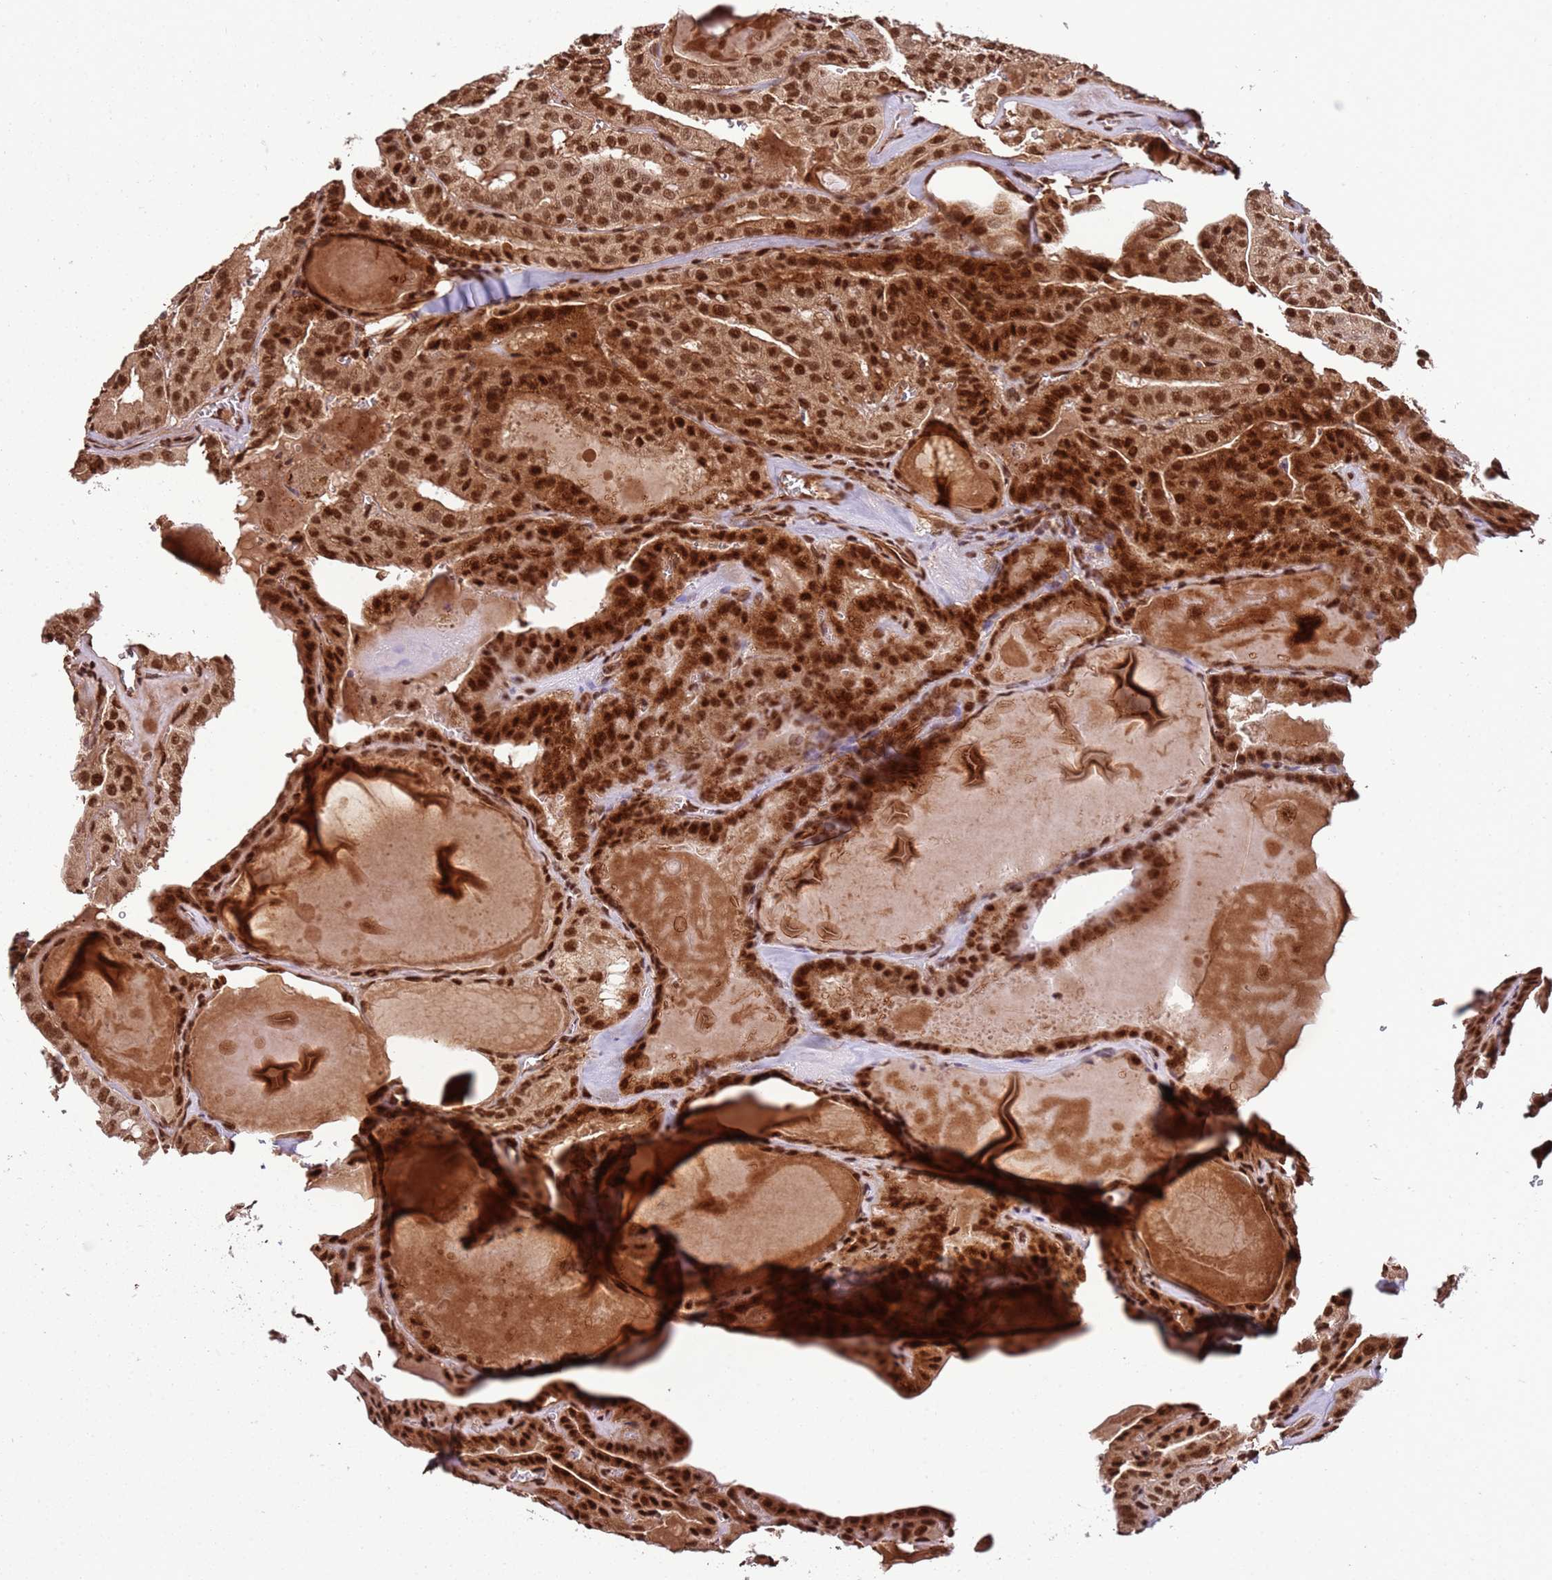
{"staining": {"intensity": "strong", "quantity": ">75%", "location": "cytoplasmic/membranous,nuclear"}, "tissue": "thyroid cancer", "cell_type": "Tumor cells", "image_type": "cancer", "snomed": [{"axis": "morphology", "description": "Papillary adenocarcinoma, NOS"}, {"axis": "topography", "description": "Thyroid gland"}], "caption": "Thyroid papillary adenocarcinoma was stained to show a protein in brown. There is high levels of strong cytoplasmic/membranous and nuclear staining in about >75% of tumor cells.", "gene": "ZBTB12", "patient": {"sex": "male", "age": 52}}